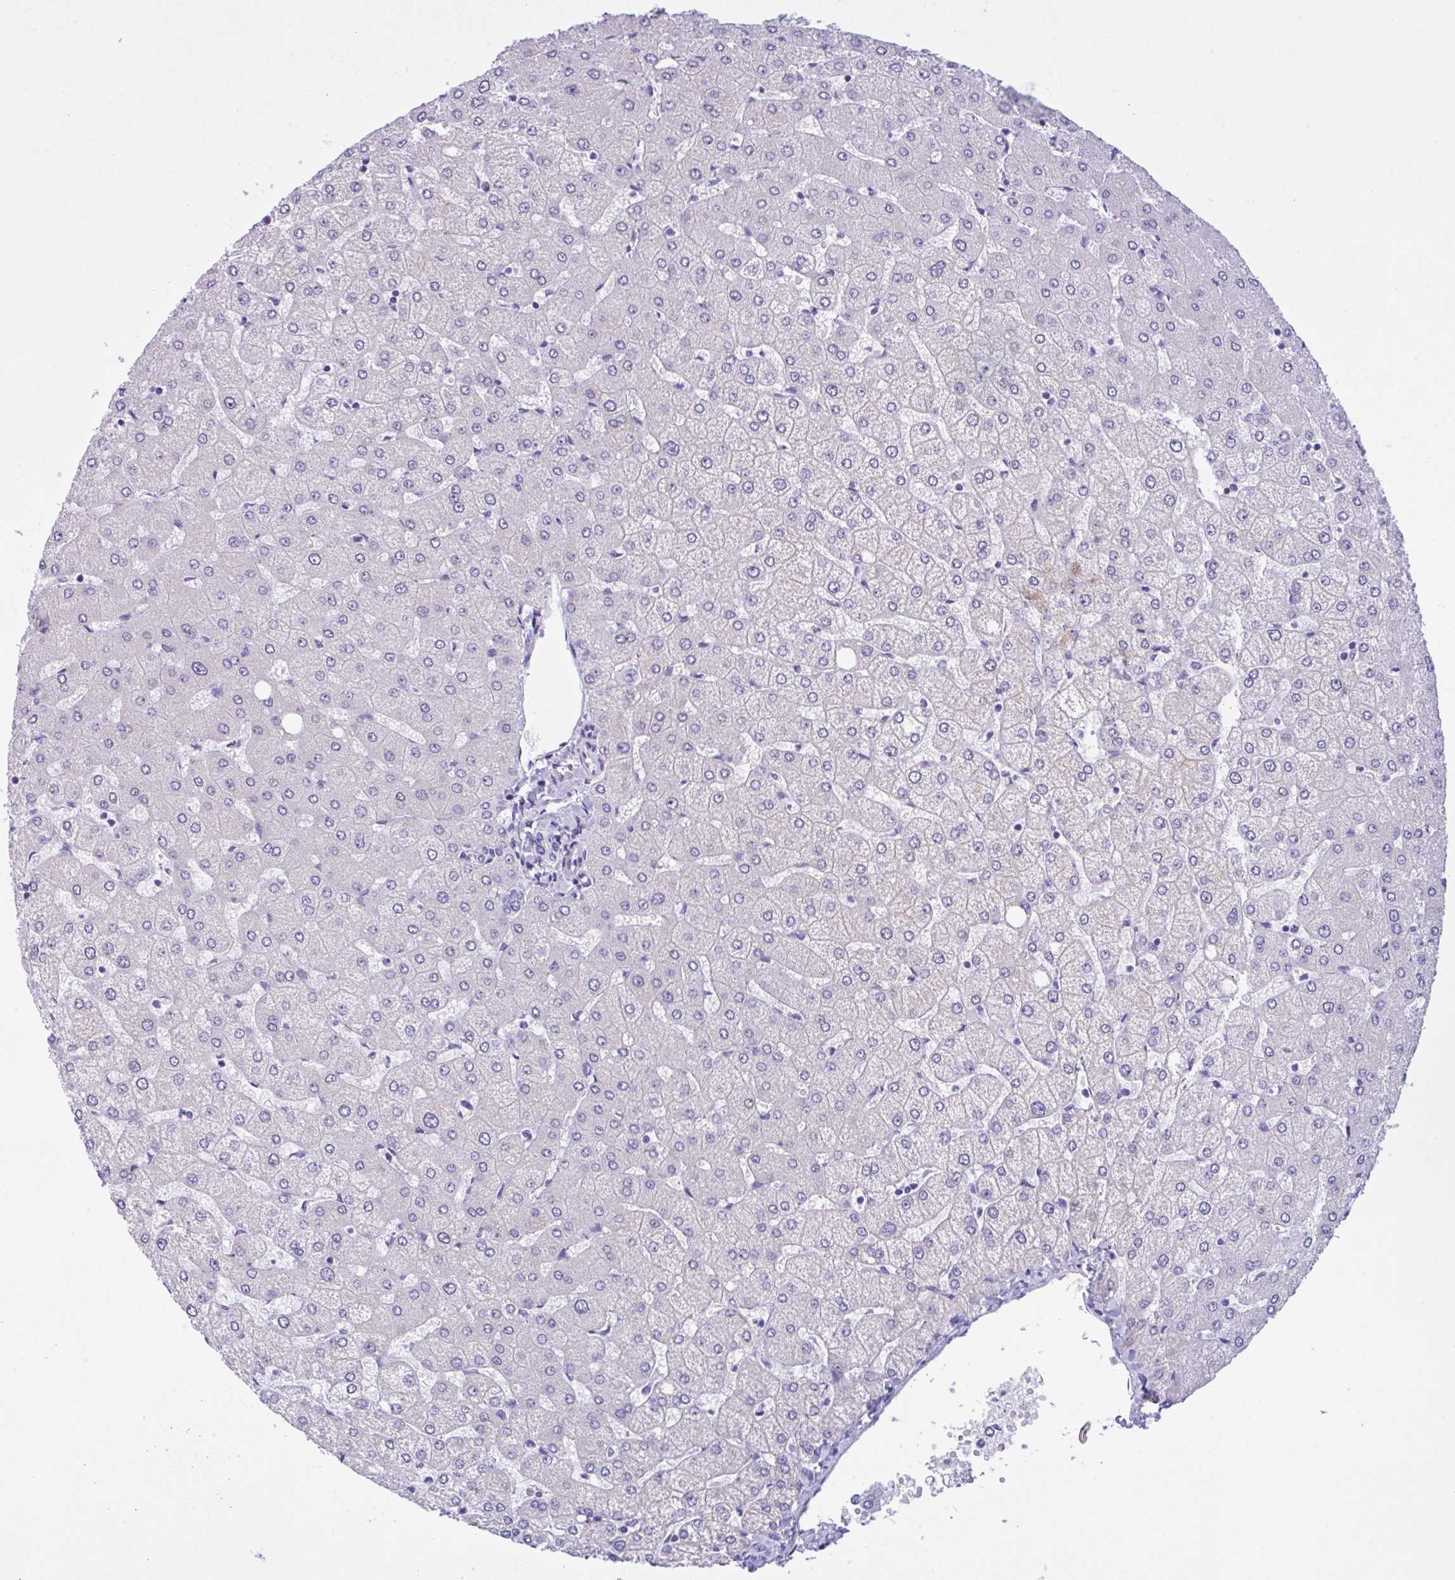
{"staining": {"intensity": "negative", "quantity": "none", "location": "none"}, "tissue": "liver", "cell_type": "Cholangiocytes", "image_type": "normal", "snomed": [{"axis": "morphology", "description": "Normal tissue, NOS"}, {"axis": "topography", "description": "Liver"}], "caption": "Photomicrograph shows no significant protein positivity in cholangiocytes of normal liver. The staining was performed using DAB (3,3'-diaminobenzidine) to visualize the protein expression in brown, while the nuclei were stained in blue with hematoxylin (Magnification: 20x).", "gene": "YBX2", "patient": {"sex": "female", "age": 54}}